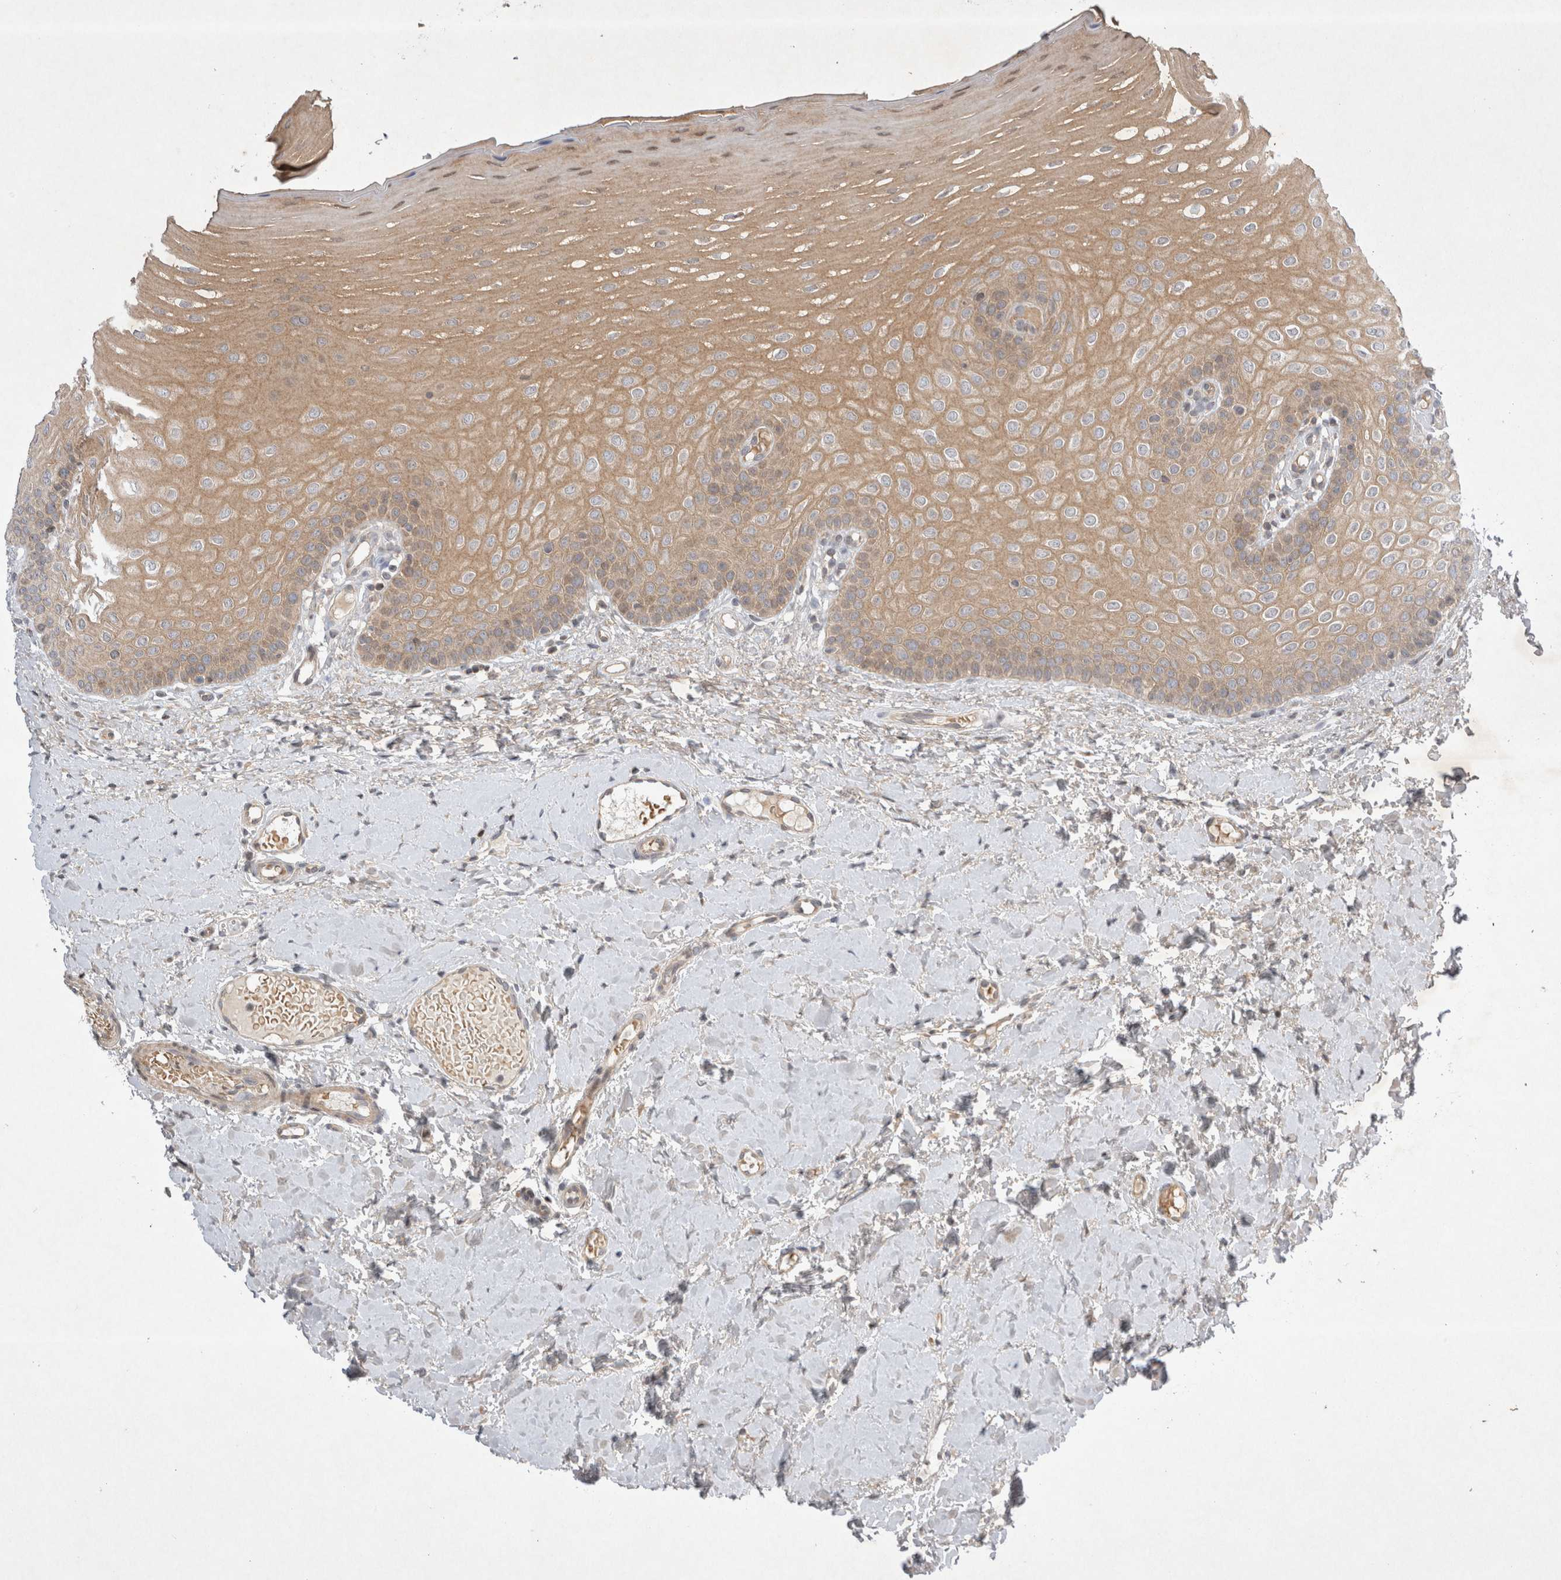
{"staining": {"intensity": "weak", "quantity": ">75%", "location": "cytoplasmic/membranous"}, "tissue": "oral mucosa", "cell_type": "Squamous epithelial cells", "image_type": "normal", "snomed": [{"axis": "morphology", "description": "Normal tissue, NOS"}, {"axis": "topography", "description": "Oral tissue"}], "caption": "Weak cytoplasmic/membranous positivity is appreciated in approximately >75% of squamous epithelial cells in unremarkable oral mucosa.", "gene": "EIF2AK1", "patient": {"sex": "female", "age": 39}}